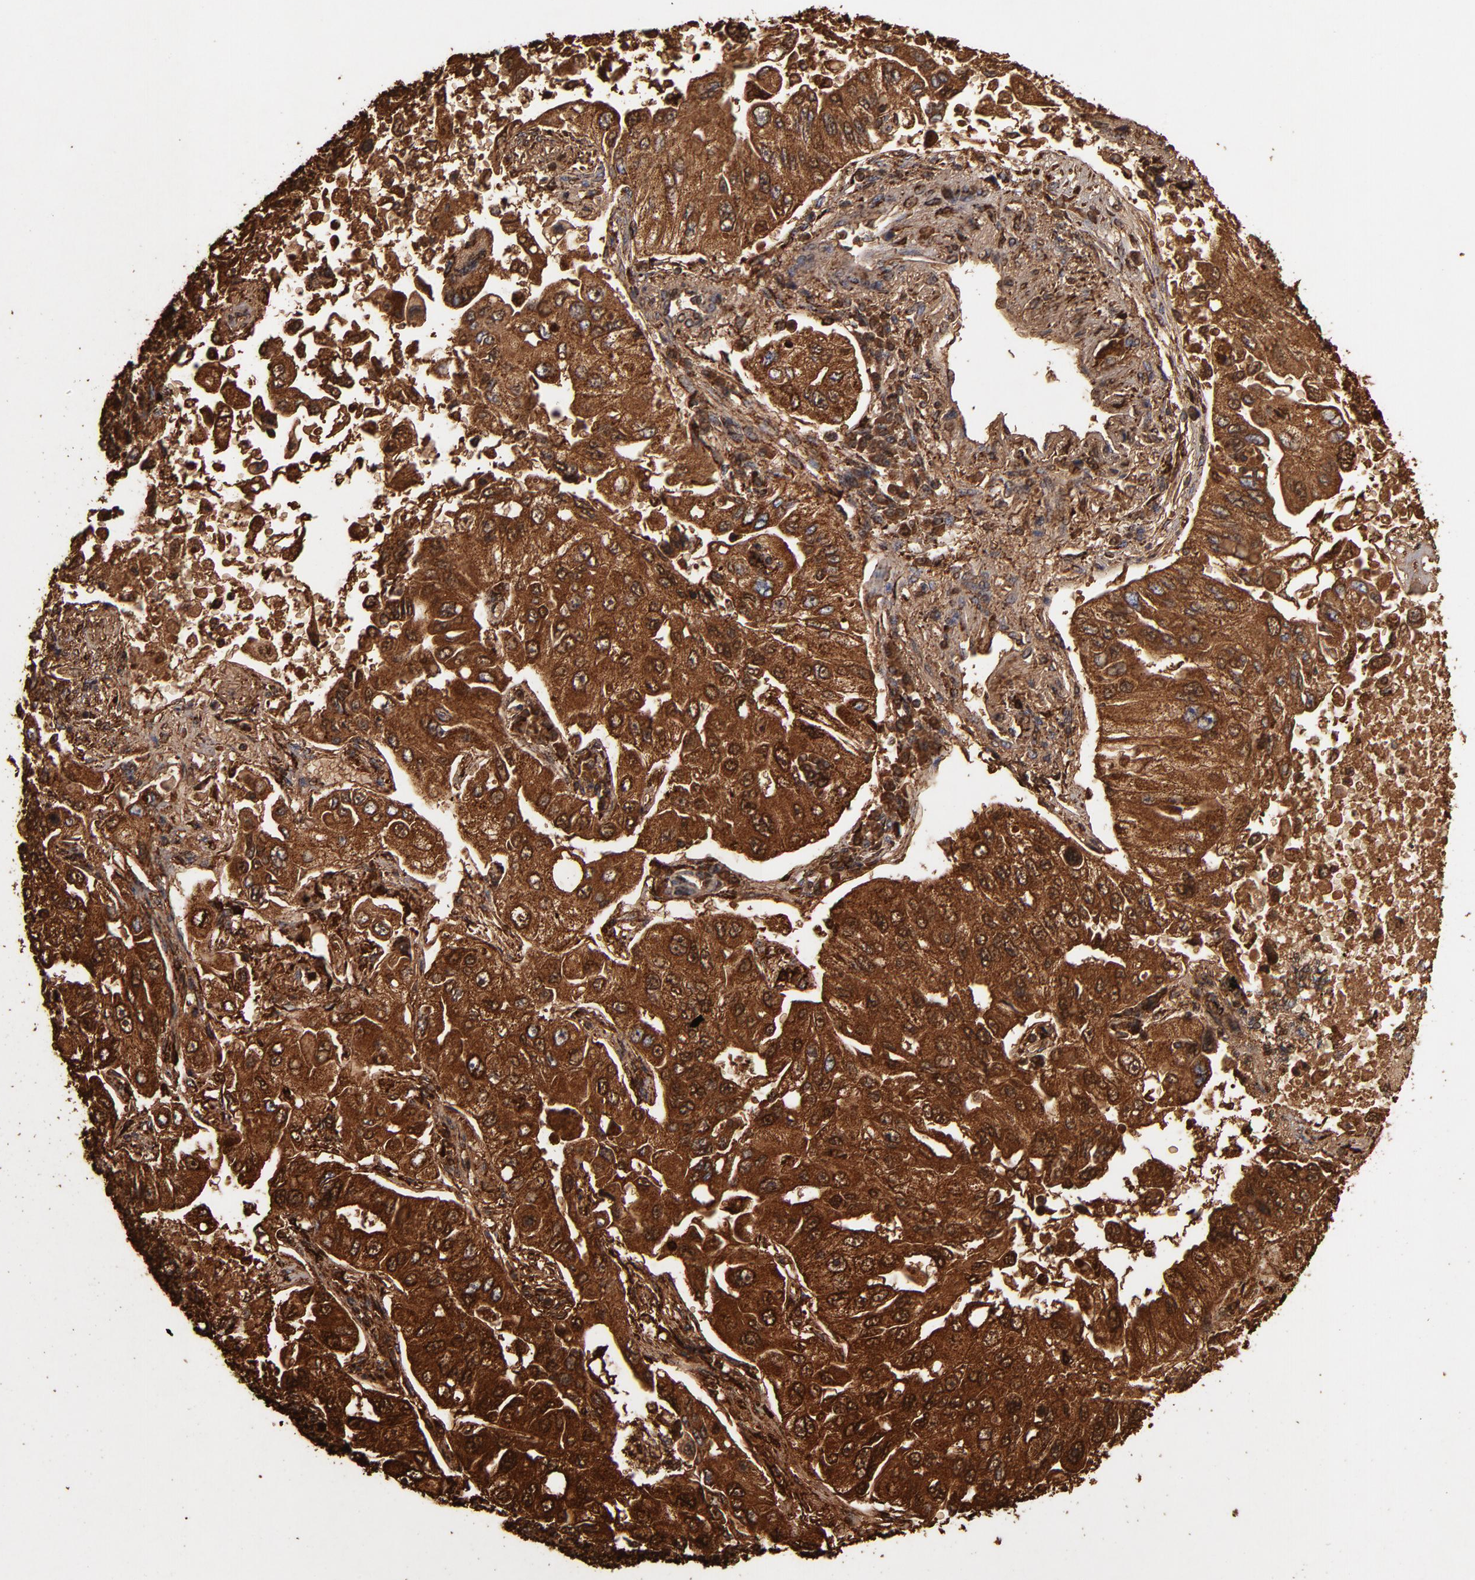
{"staining": {"intensity": "strong", "quantity": ">75%", "location": "cytoplasmic/membranous"}, "tissue": "lung cancer", "cell_type": "Tumor cells", "image_type": "cancer", "snomed": [{"axis": "morphology", "description": "Adenocarcinoma, NOS"}, {"axis": "topography", "description": "Lung"}], "caption": "Immunohistochemical staining of human lung cancer (adenocarcinoma) exhibits high levels of strong cytoplasmic/membranous protein expression in about >75% of tumor cells.", "gene": "SOD2", "patient": {"sex": "male", "age": 84}}